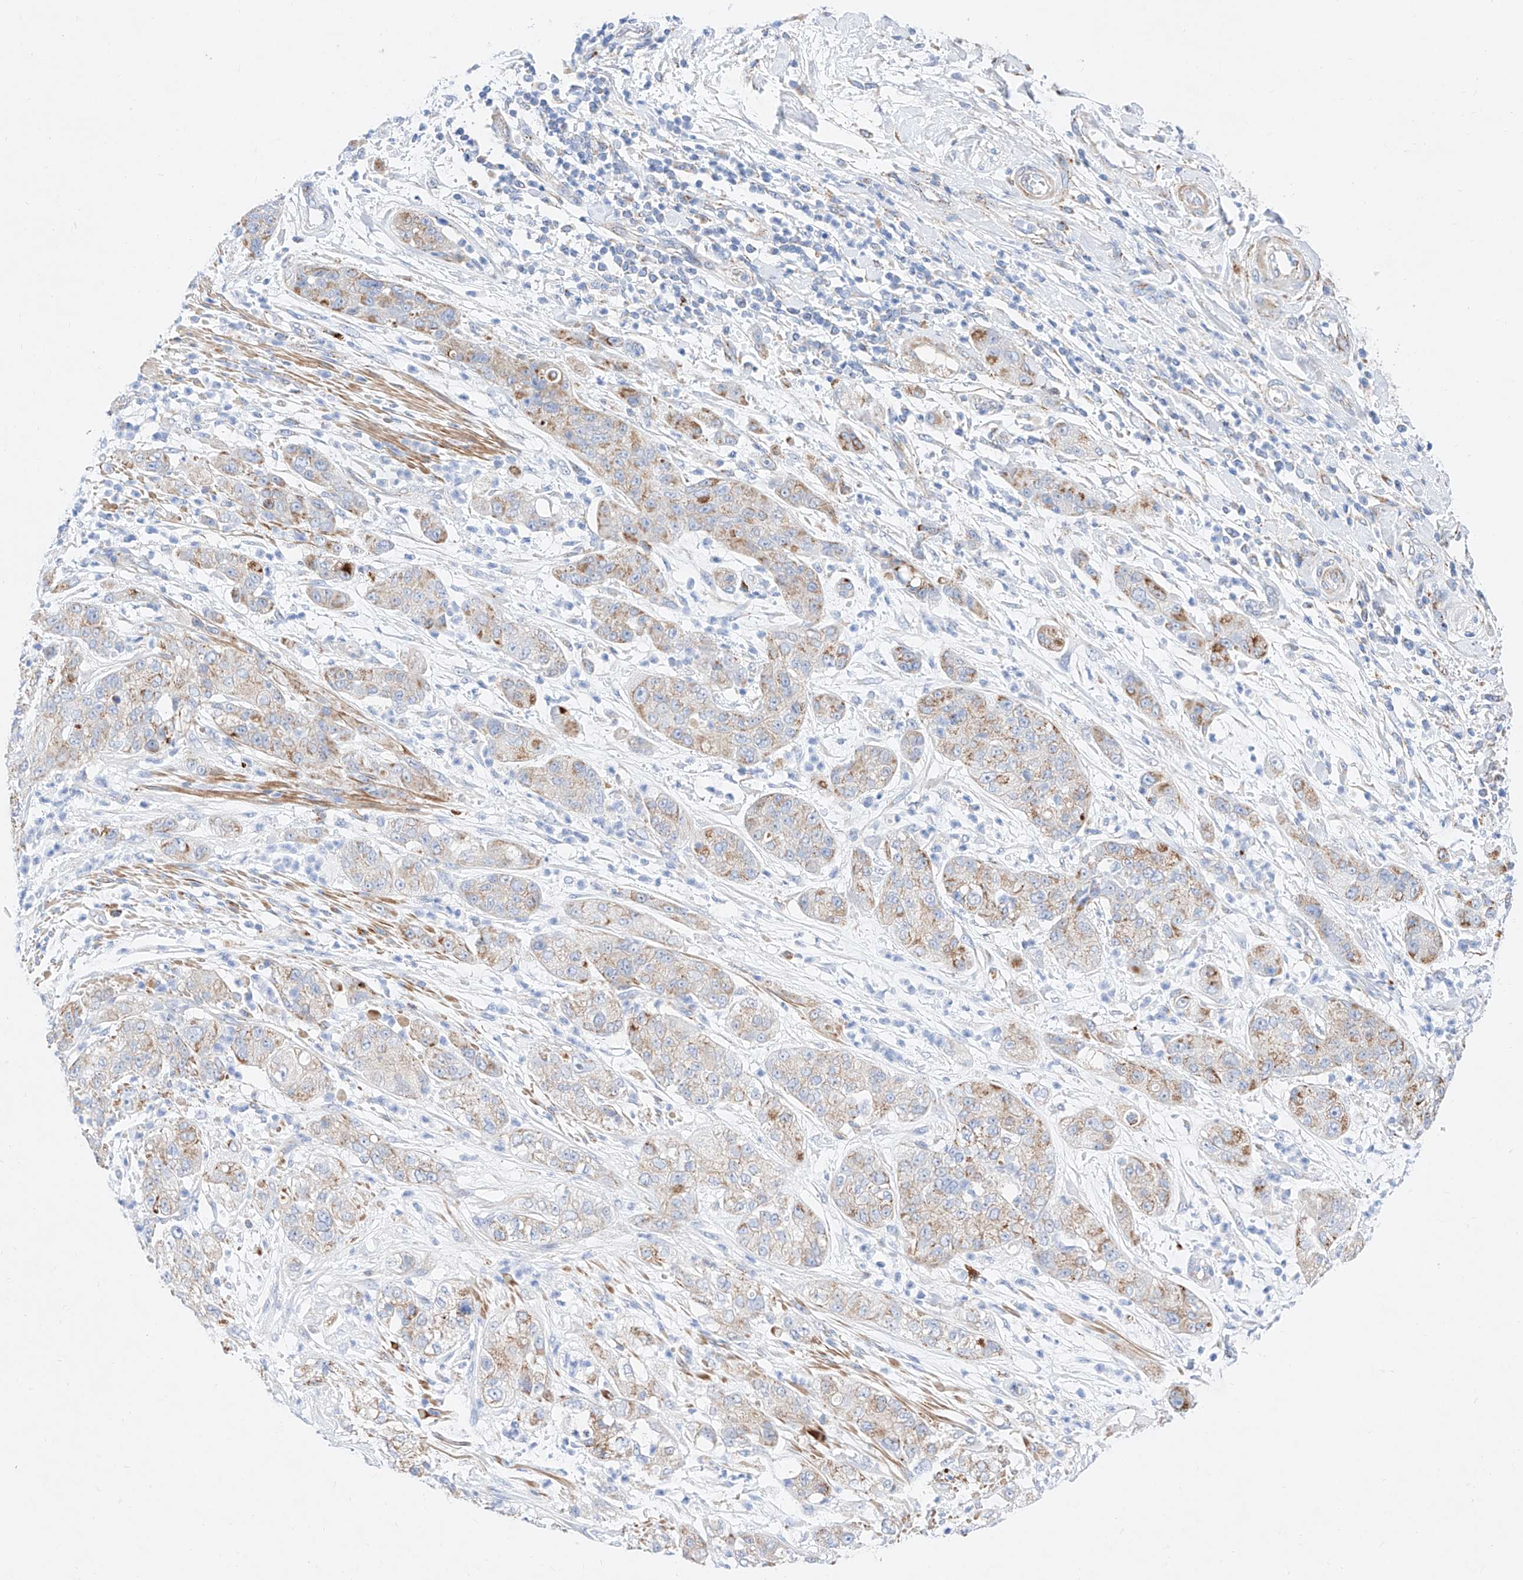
{"staining": {"intensity": "moderate", "quantity": "25%-75%", "location": "cytoplasmic/membranous"}, "tissue": "pancreatic cancer", "cell_type": "Tumor cells", "image_type": "cancer", "snomed": [{"axis": "morphology", "description": "Adenocarcinoma, NOS"}, {"axis": "topography", "description": "Pancreas"}], "caption": "Brown immunohistochemical staining in pancreatic adenocarcinoma shows moderate cytoplasmic/membranous expression in about 25%-75% of tumor cells. (brown staining indicates protein expression, while blue staining denotes nuclei).", "gene": "C6orf62", "patient": {"sex": "female", "age": 78}}